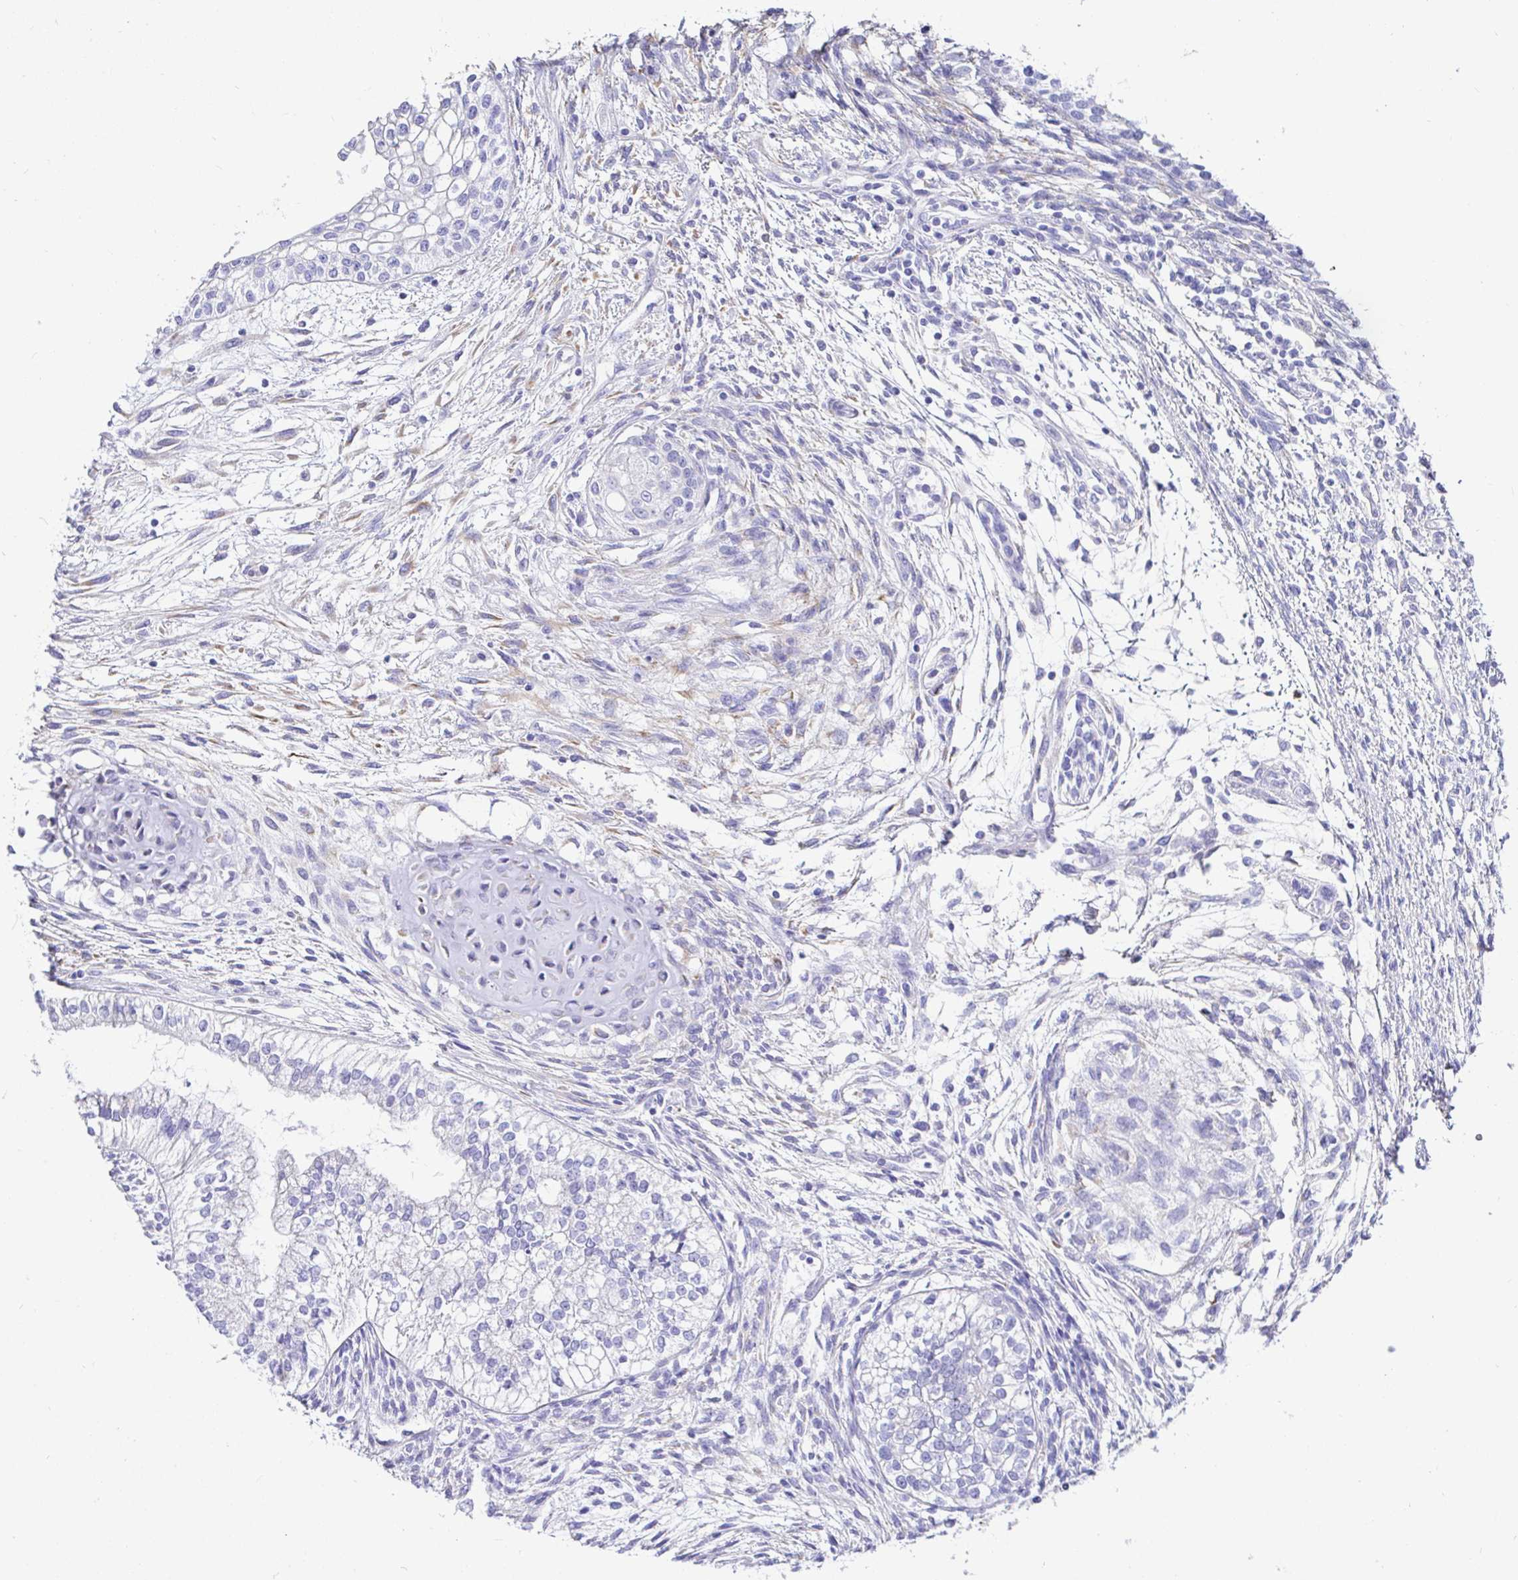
{"staining": {"intensity": "negative", "quantity": "none", "location": "none"}, "tissue": "testis cancer", "cell_type": "Tumor cells", "image_type": "cancer", "snomed": [{"axis": "morphology", "description": "Carcinoma, Embryonal, NOS"}, {"axis": "topography", "description": "Testis"}], "caption": "Immunohistochemistry (IHC) histopathology image of neoplastic tissue: embryonal carcinoma (testis) stained with DAB (3,3'-diaminobenzidine) displays no significant protein staining in tumor cells. Nuclei are stained in blue.", "gene": "CCDC62", "patient": {"sex": "male", "age": 37}}